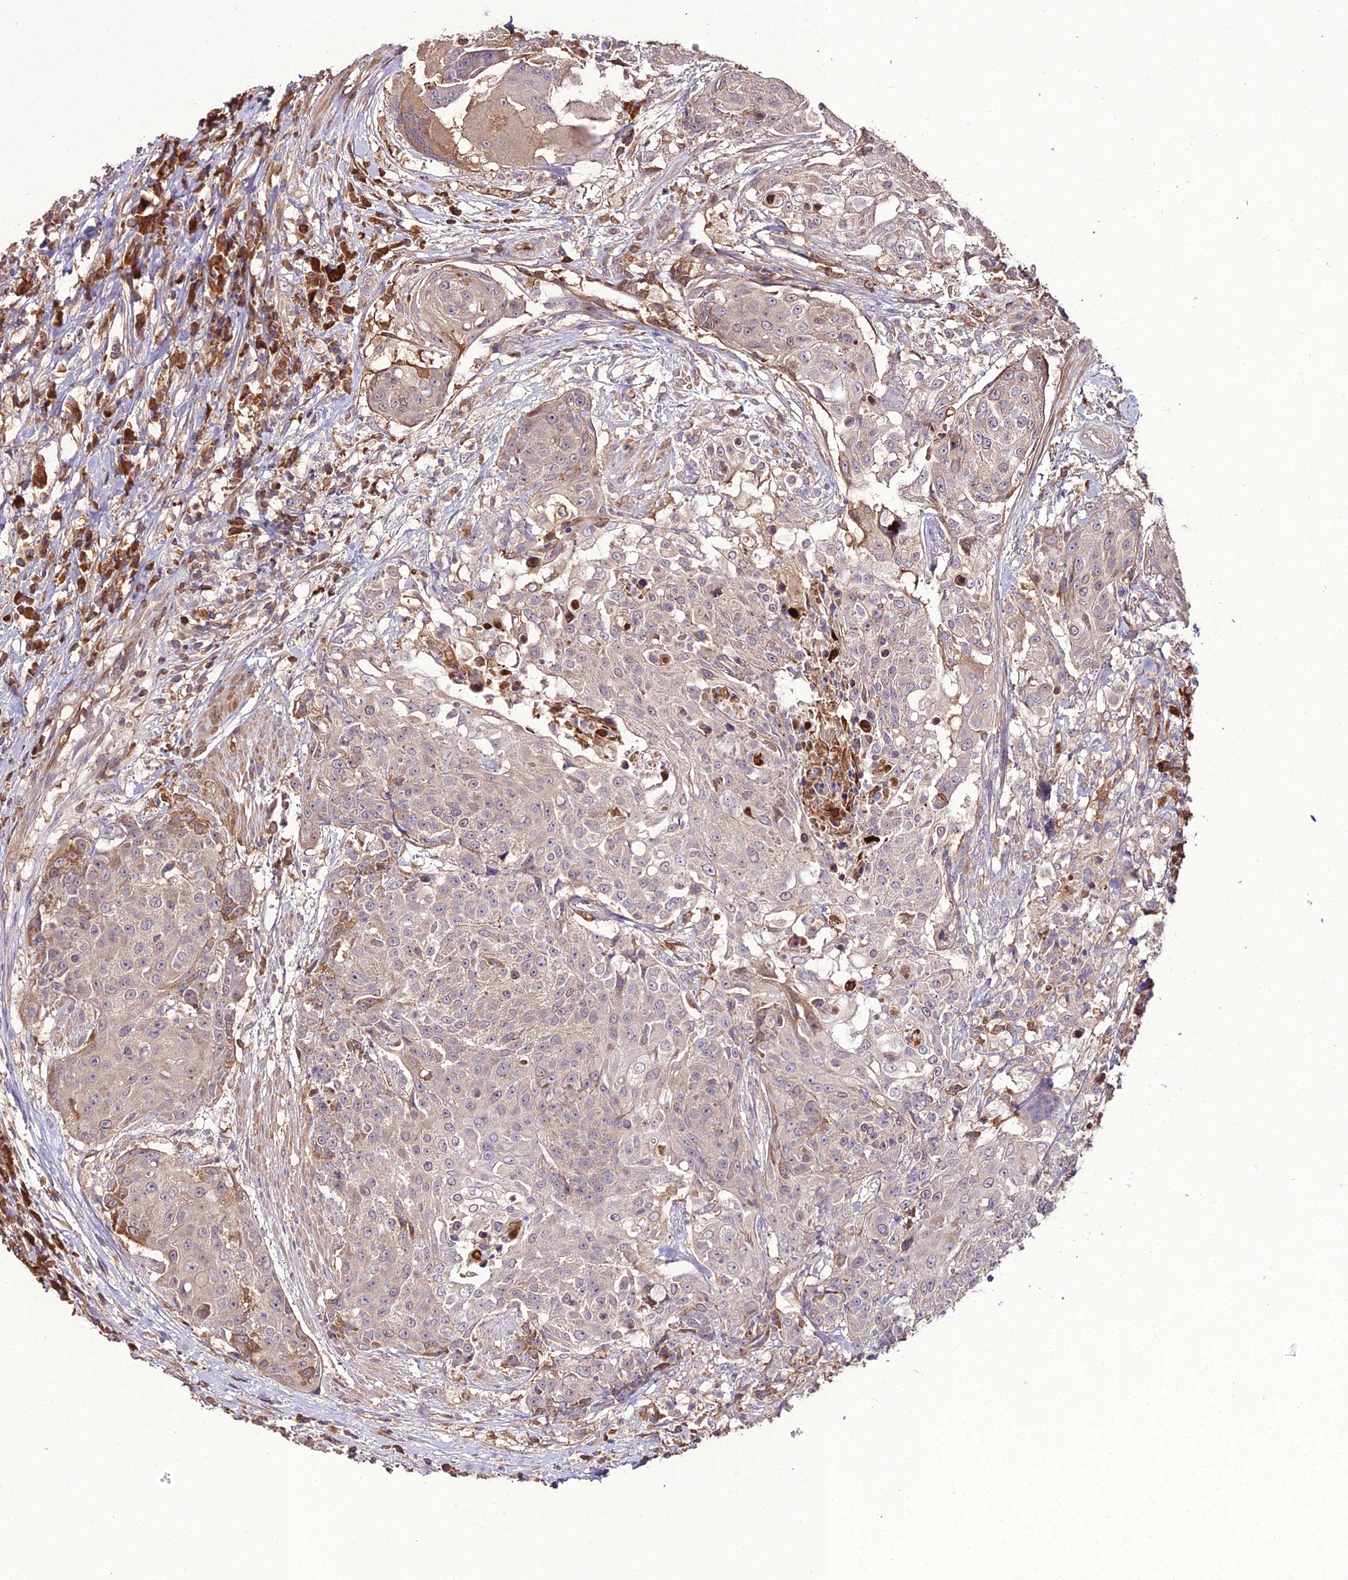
{"staining": {"intensity": "negative", "quantity": "none", "location": "none"}, "tissue": "urothelial cancer", "cell_type": "Tumor cells", "image_type": "cancer", "snomed": [{"axis": "morphology", "description": "Urothelial carcinoma, High grade"}, {"axis": "topography", "description": "Urinary bladder"}], "caption": "Urothelial cancer was stained to show a protein in brown. There is no significant staining in tumor cells.", "gene": "KCTD16", "patient": {"sex": "female", "age": 63}}